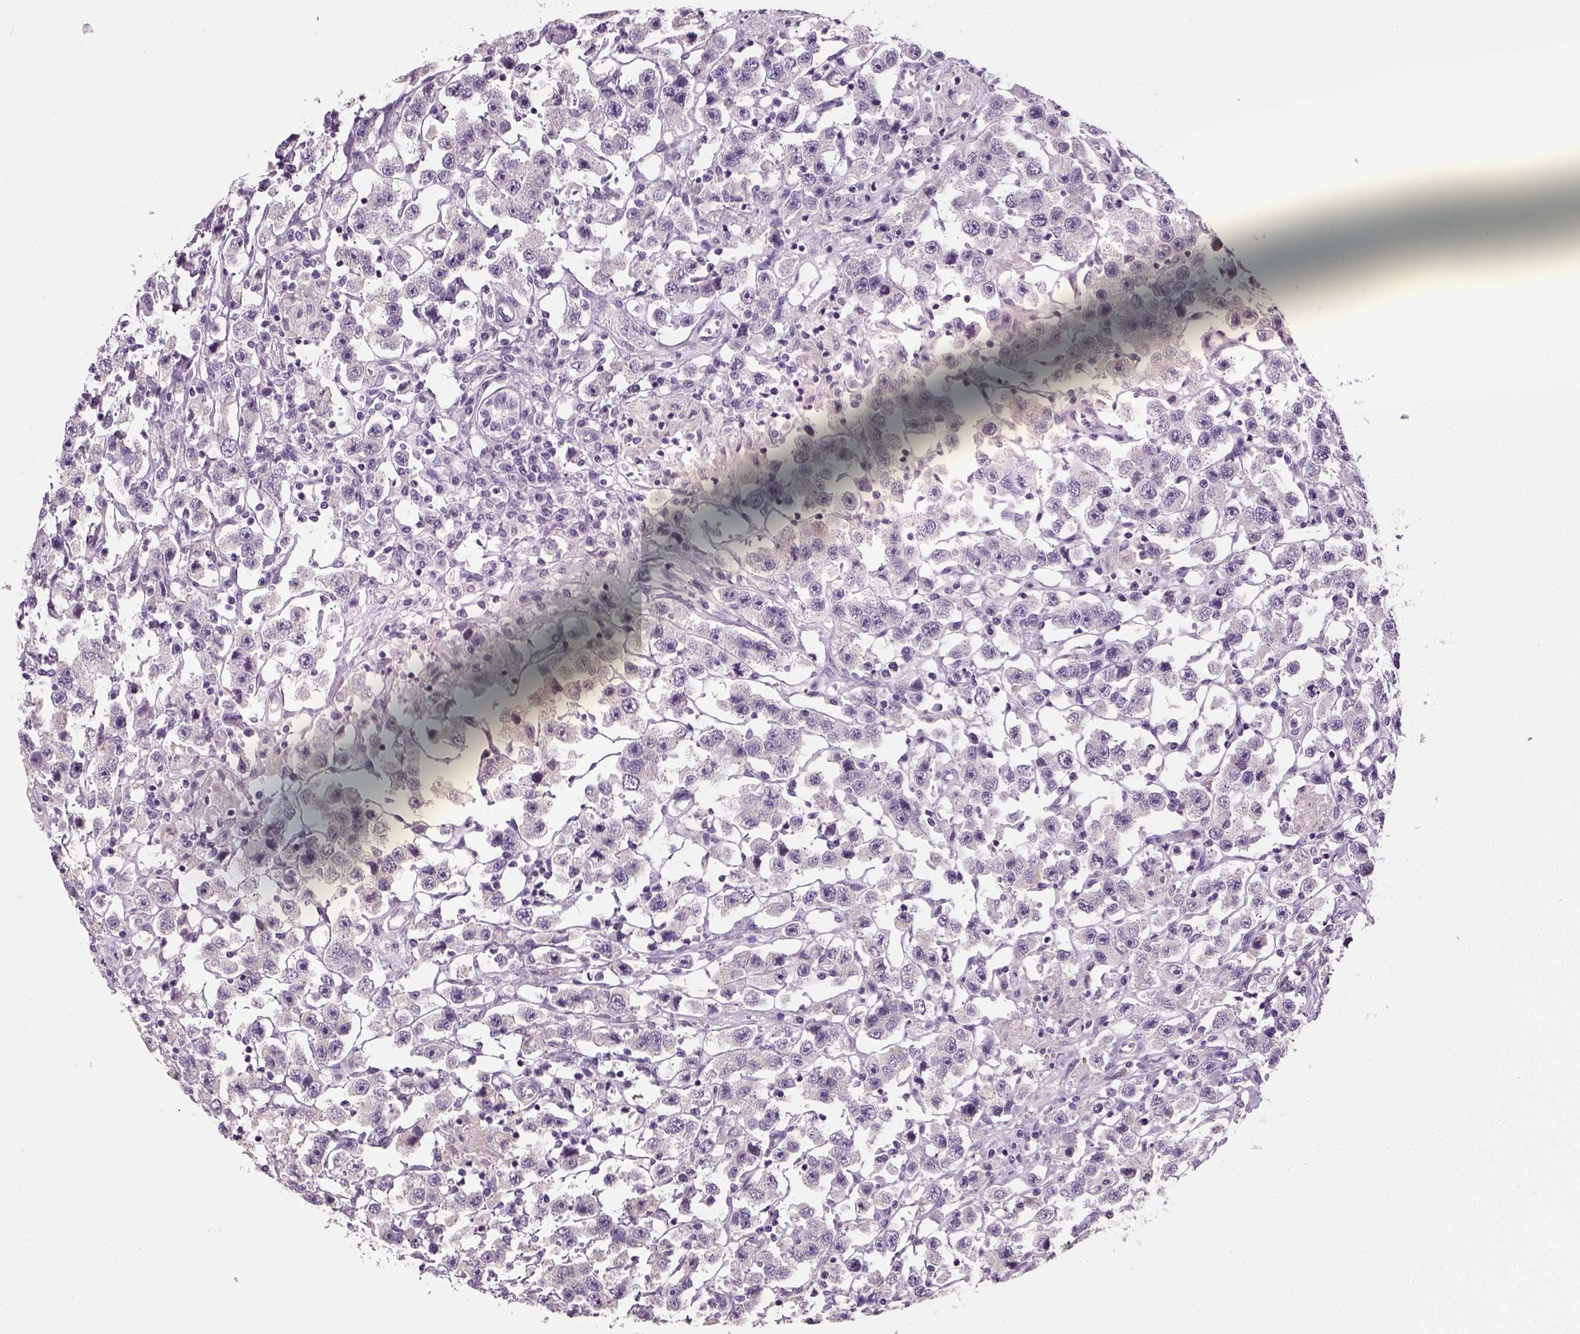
{"staining": {"intensity": "negative", "quantity": "none", "location": "none"}, "tissue": "testis cancer", "cell_type": "Tumor cells", "image_type": "cancer", "snomed": [{"axis": "morphology", "description": "Seminoma, NOS"}, {"axis": "topography", "description": "Testis"}], "caption": "Immunohistochemistry (IHC) micrograph of human testis seminoma stained for a protein (brown), which demonstrates no expression in tumor cells.", "gene": "ELOVL3", "patient": {"sex": "male", "age": 45}}